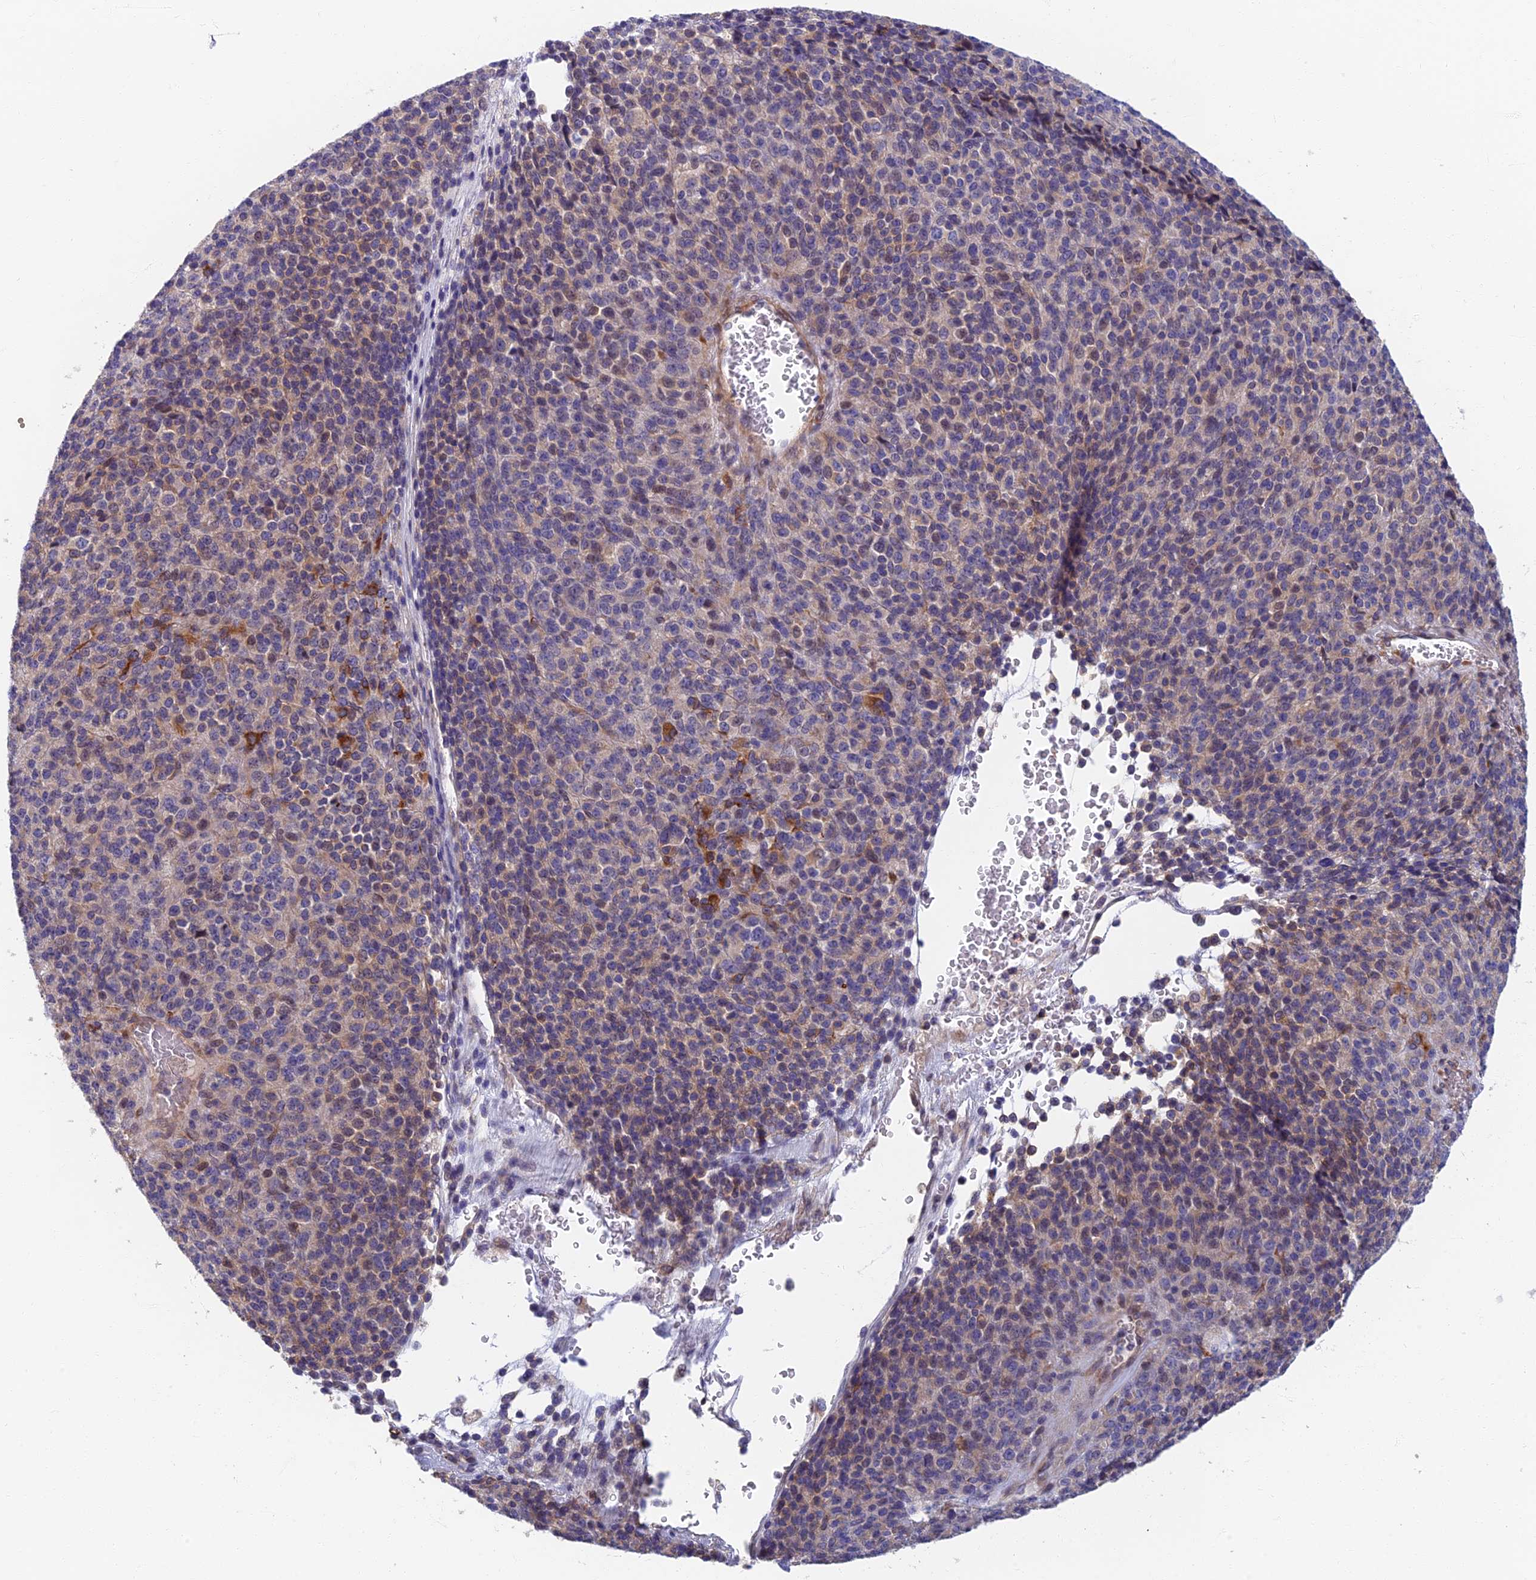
{"staining": {"intensity": "weak", "quantity": "<25%", "location": "nuclear"}, "tissue": "melanoma", "cell_type": "Tumor cells", "image_type": "cancer", "snomed": [{"axis": "morphology", "description": "Malignant melanoma, Metastatic site"}, {"axis": "topography", "description": "Brain"}], "caption": "An immunohistochemistry micrograph of malignant melanoma (metastatic site) is shown. There is no staining in tumor cells of malignant melanoma (metastatic site).", "gene": "RHBDL2", "patient": {"sex": "female", "age": 56}}